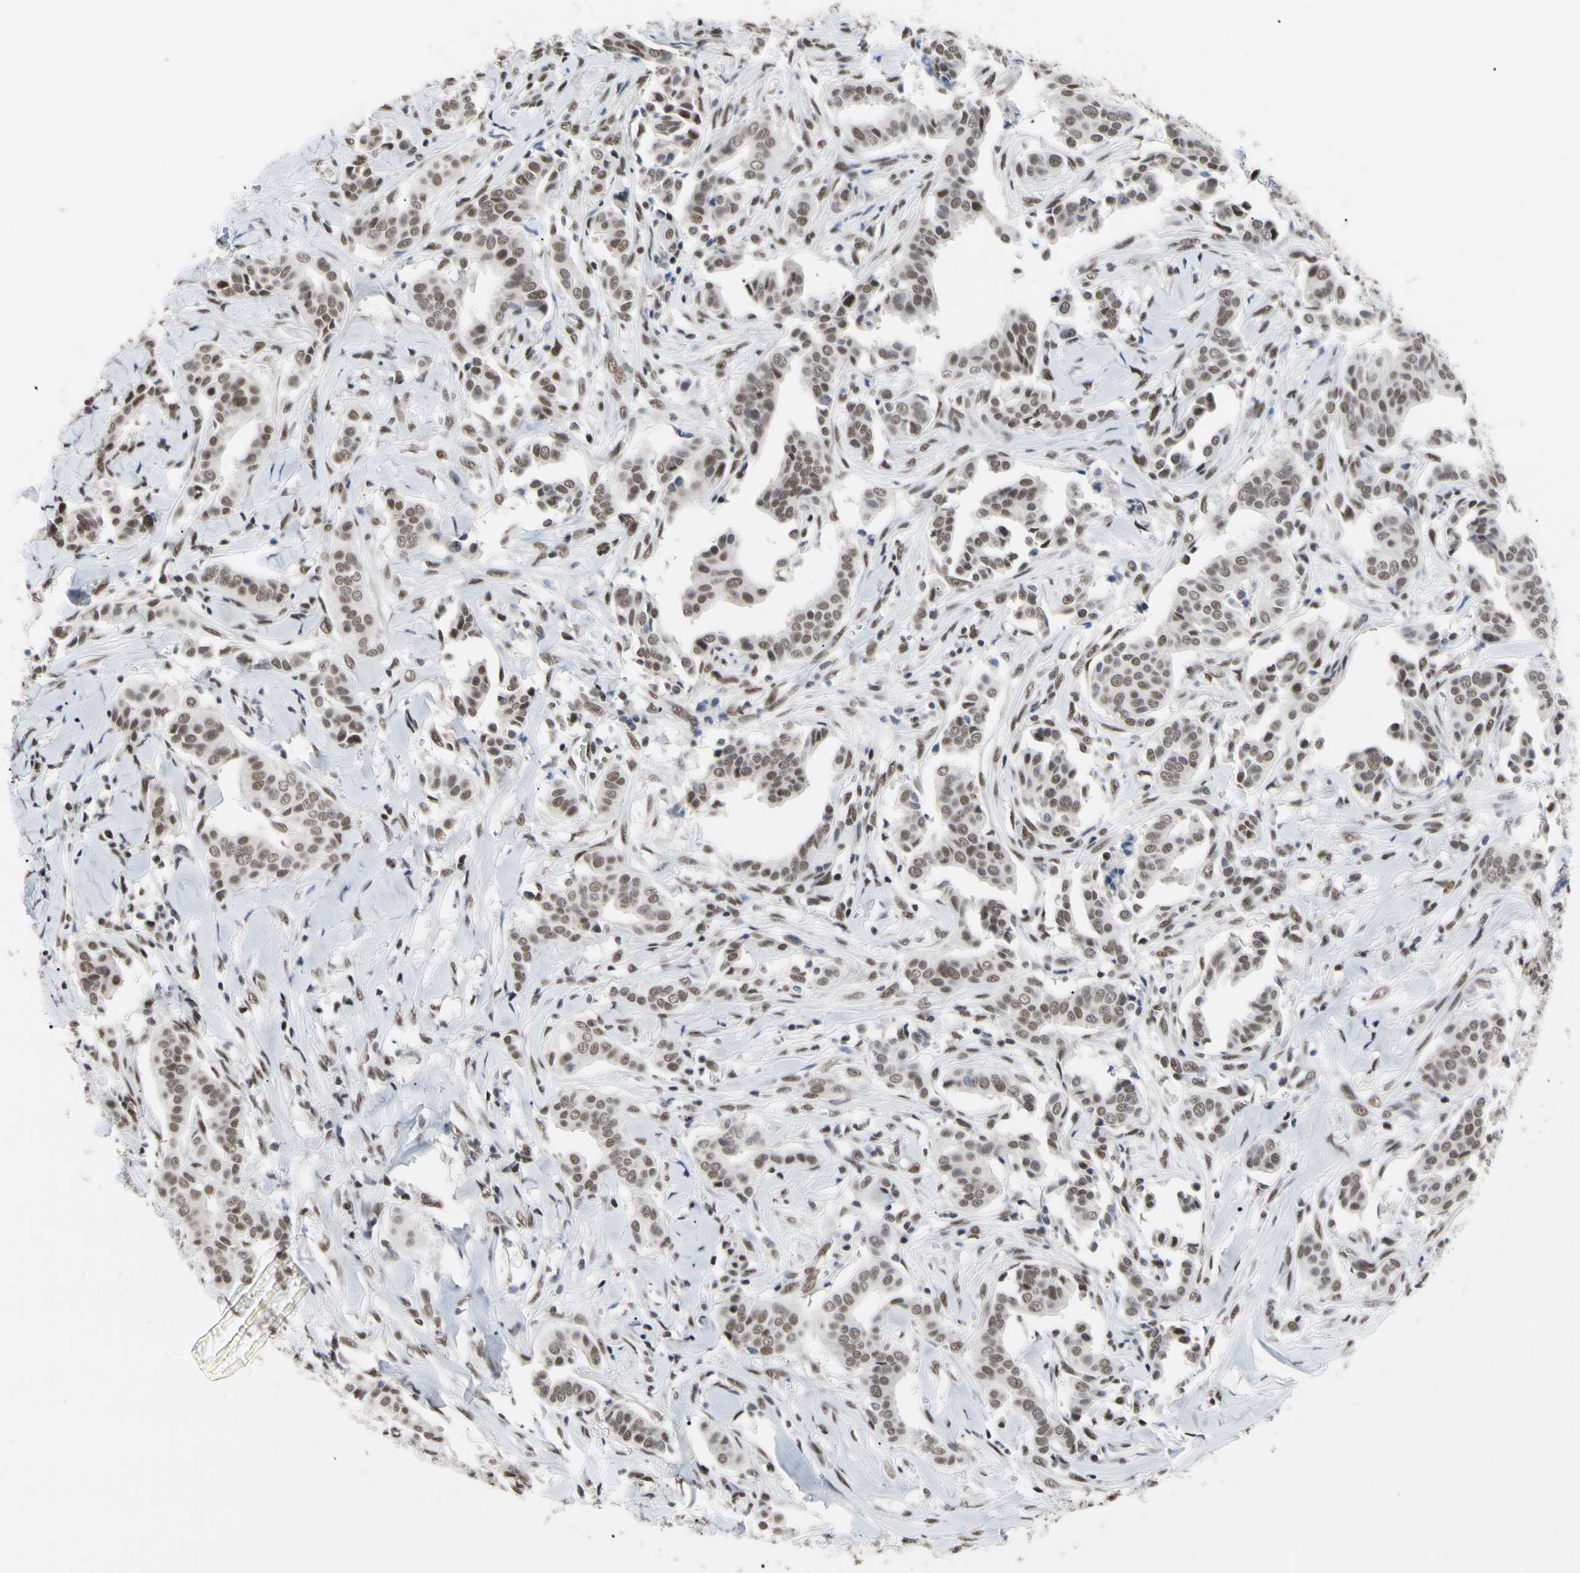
{"staining": {"intensity": "moderate", "quantity": "25%-75%", "location": "nuclear"}, "tissue": "head and neck cancer", "cell_type": "Tumor cells", "image_type": "cancer", "snomed": [{"axis": "morphology", "description": "Adenocarcinoma, NOS"}, {"axis": "topography", "description": "Salivary gland"}, {"axis": "topography", "description": "Head-Neck"}], "caption": "Moderate nuclear staining for a protein is appreciated in approximately 25%-75% of tumor cells of adenocarcinoma (head and neck) using IHC.", "gene": "FAM98B", "patient": {"sex": "female", "age": 59}}